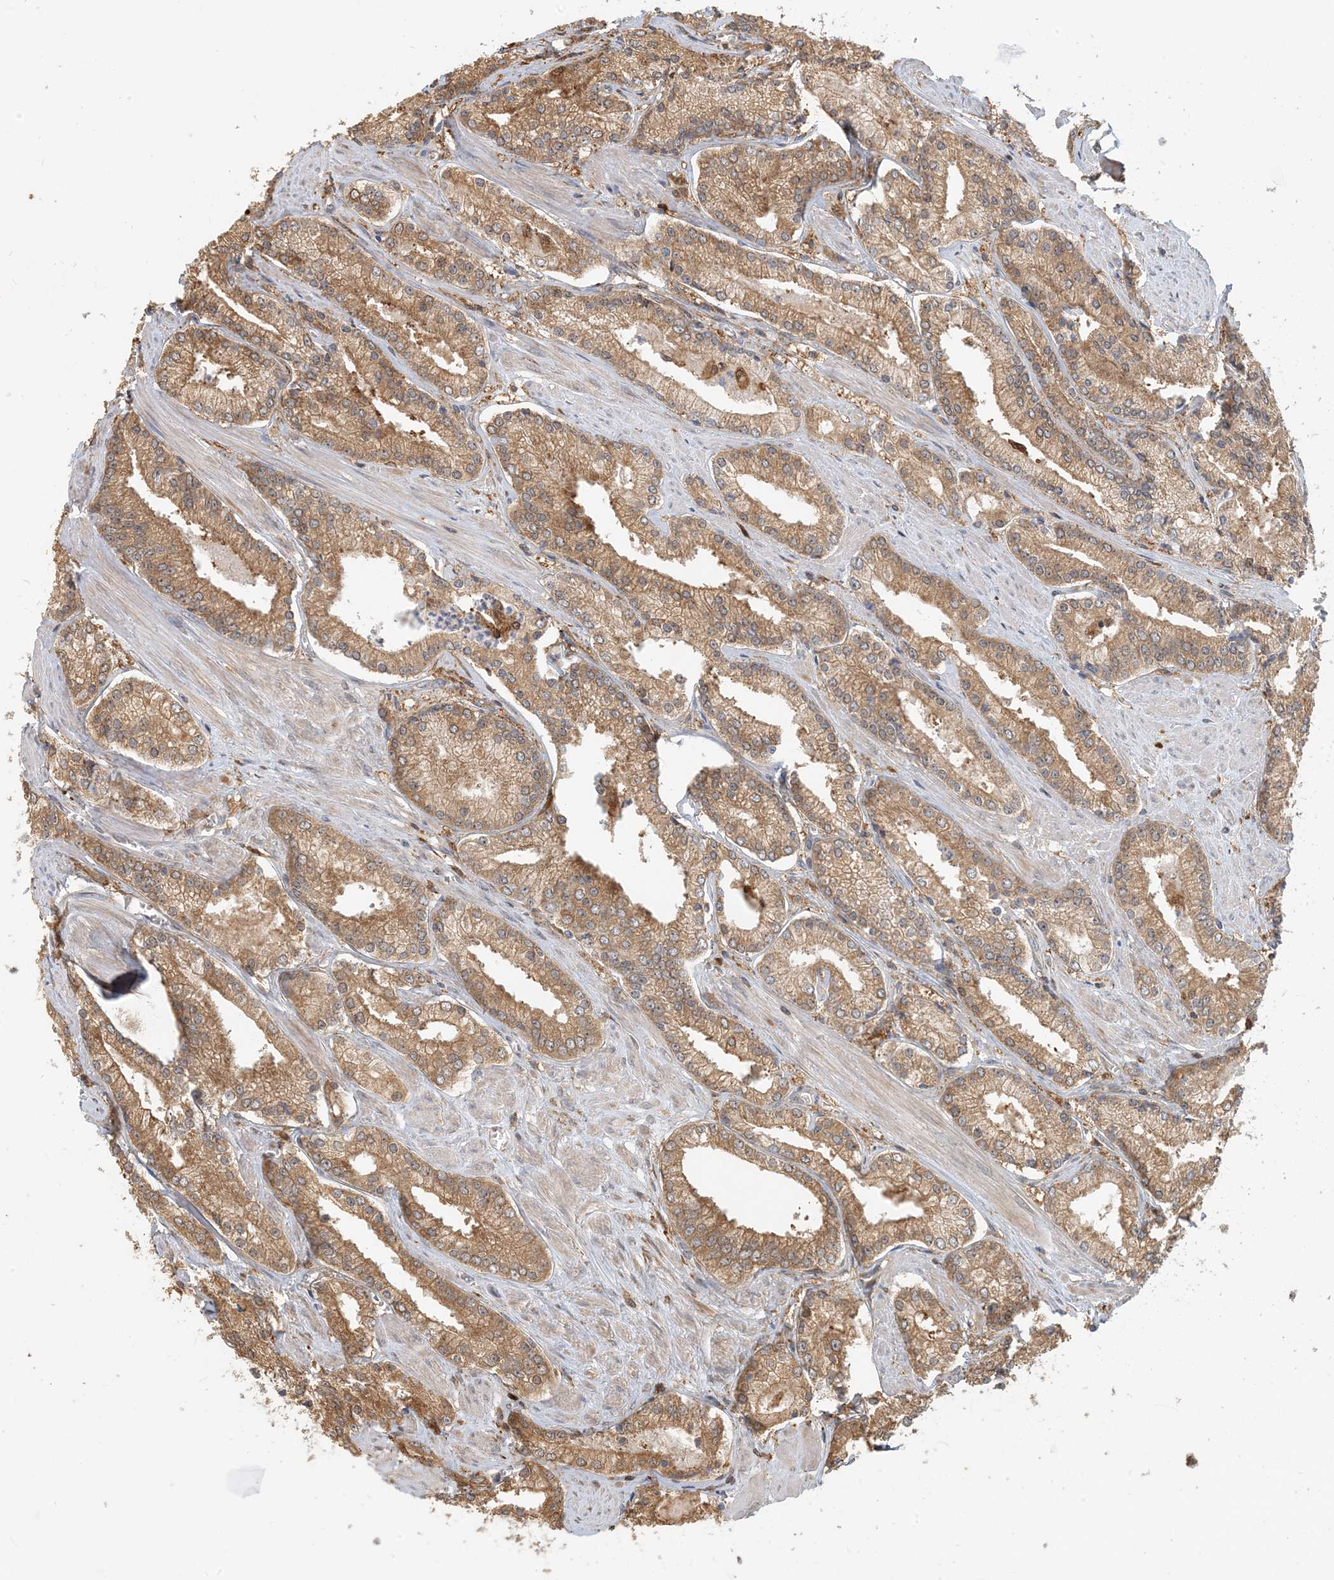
{"staining": {"intensity": "moderate", "quantity": ">75%", "location": "cytoplasmic/membranous"}, "tissue": "prostate cancer", "cell_type": "Tumor cells", "image_type": "cancer", "snomed": [{"axis": "morphology", "description": "Adenocarcinoma, Low grade"}, {"axis": "topography", "description": "Prostate"}], "caption": "IHC (DAB) staining of prostate cancer reveals moderate cytoplasmic/membranous protein positivity in about >75% of tumor cells. The protein of interest is stained brown, and the nuclei are stained in blue (DAB (3,3'-diaminobenzidine) IHC with brightfield microscopy, high magnification).", "gene": "HNMT", "patient": {"sex": "male", "age": 54}}